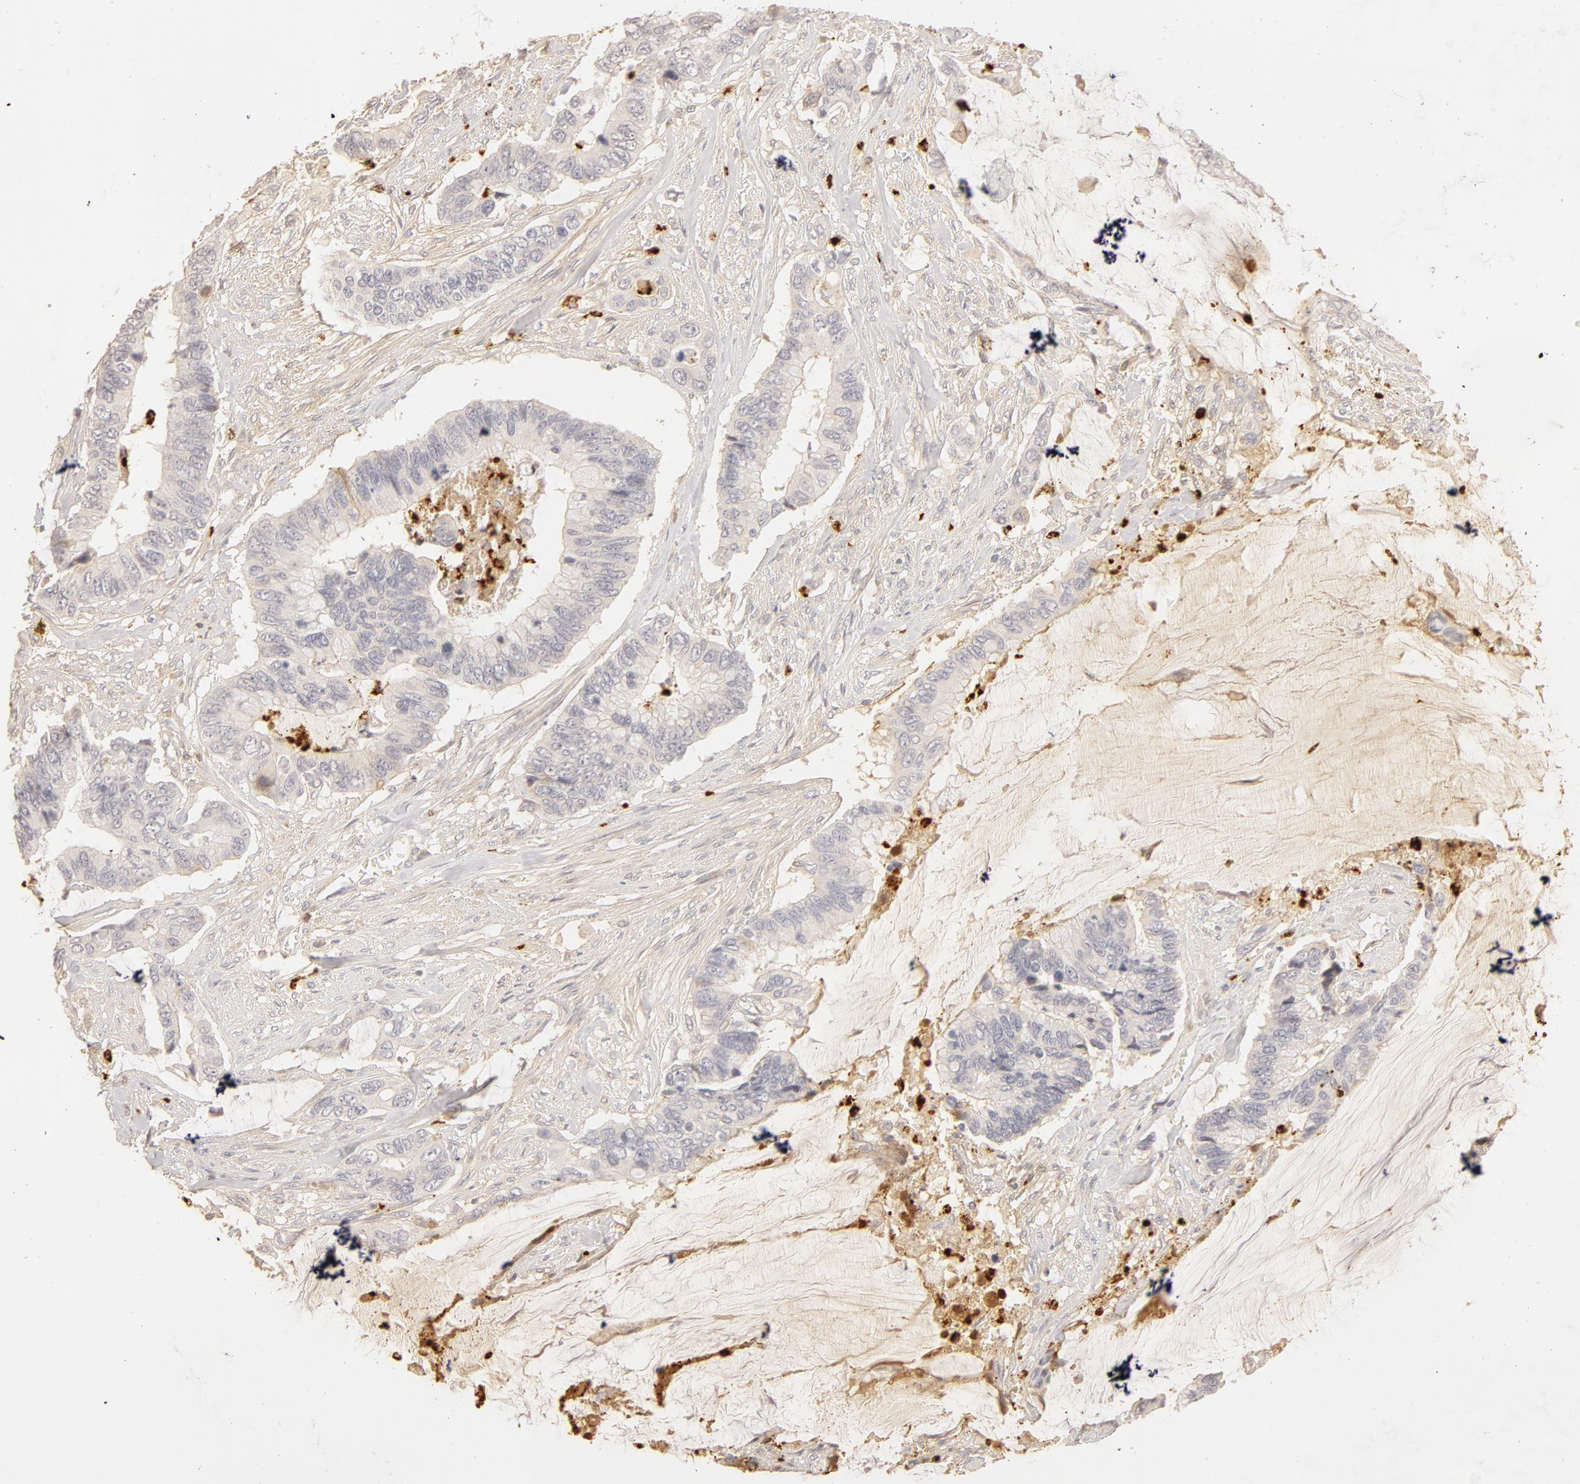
{"staining": {"intensity": "negative", "quantity": "none", "location": "none"}, "tissue": "colorectal cancer", "cell_type": "Tumor cells", "image_type": "cancer", "snomed": [{"axis": "morphology", "description": "Adenocarcinoma, NOS"}, {"axis": "topography", "description": "Rectum"}], "caption": "A high-resolution photomicrograph shows immunohistochemistry (IHC) staining of colorectal cancer, which demonstrates no significant staining in tumor cells.", "gene": "C1R", "patient": {"sex": "female", "age": 59}}